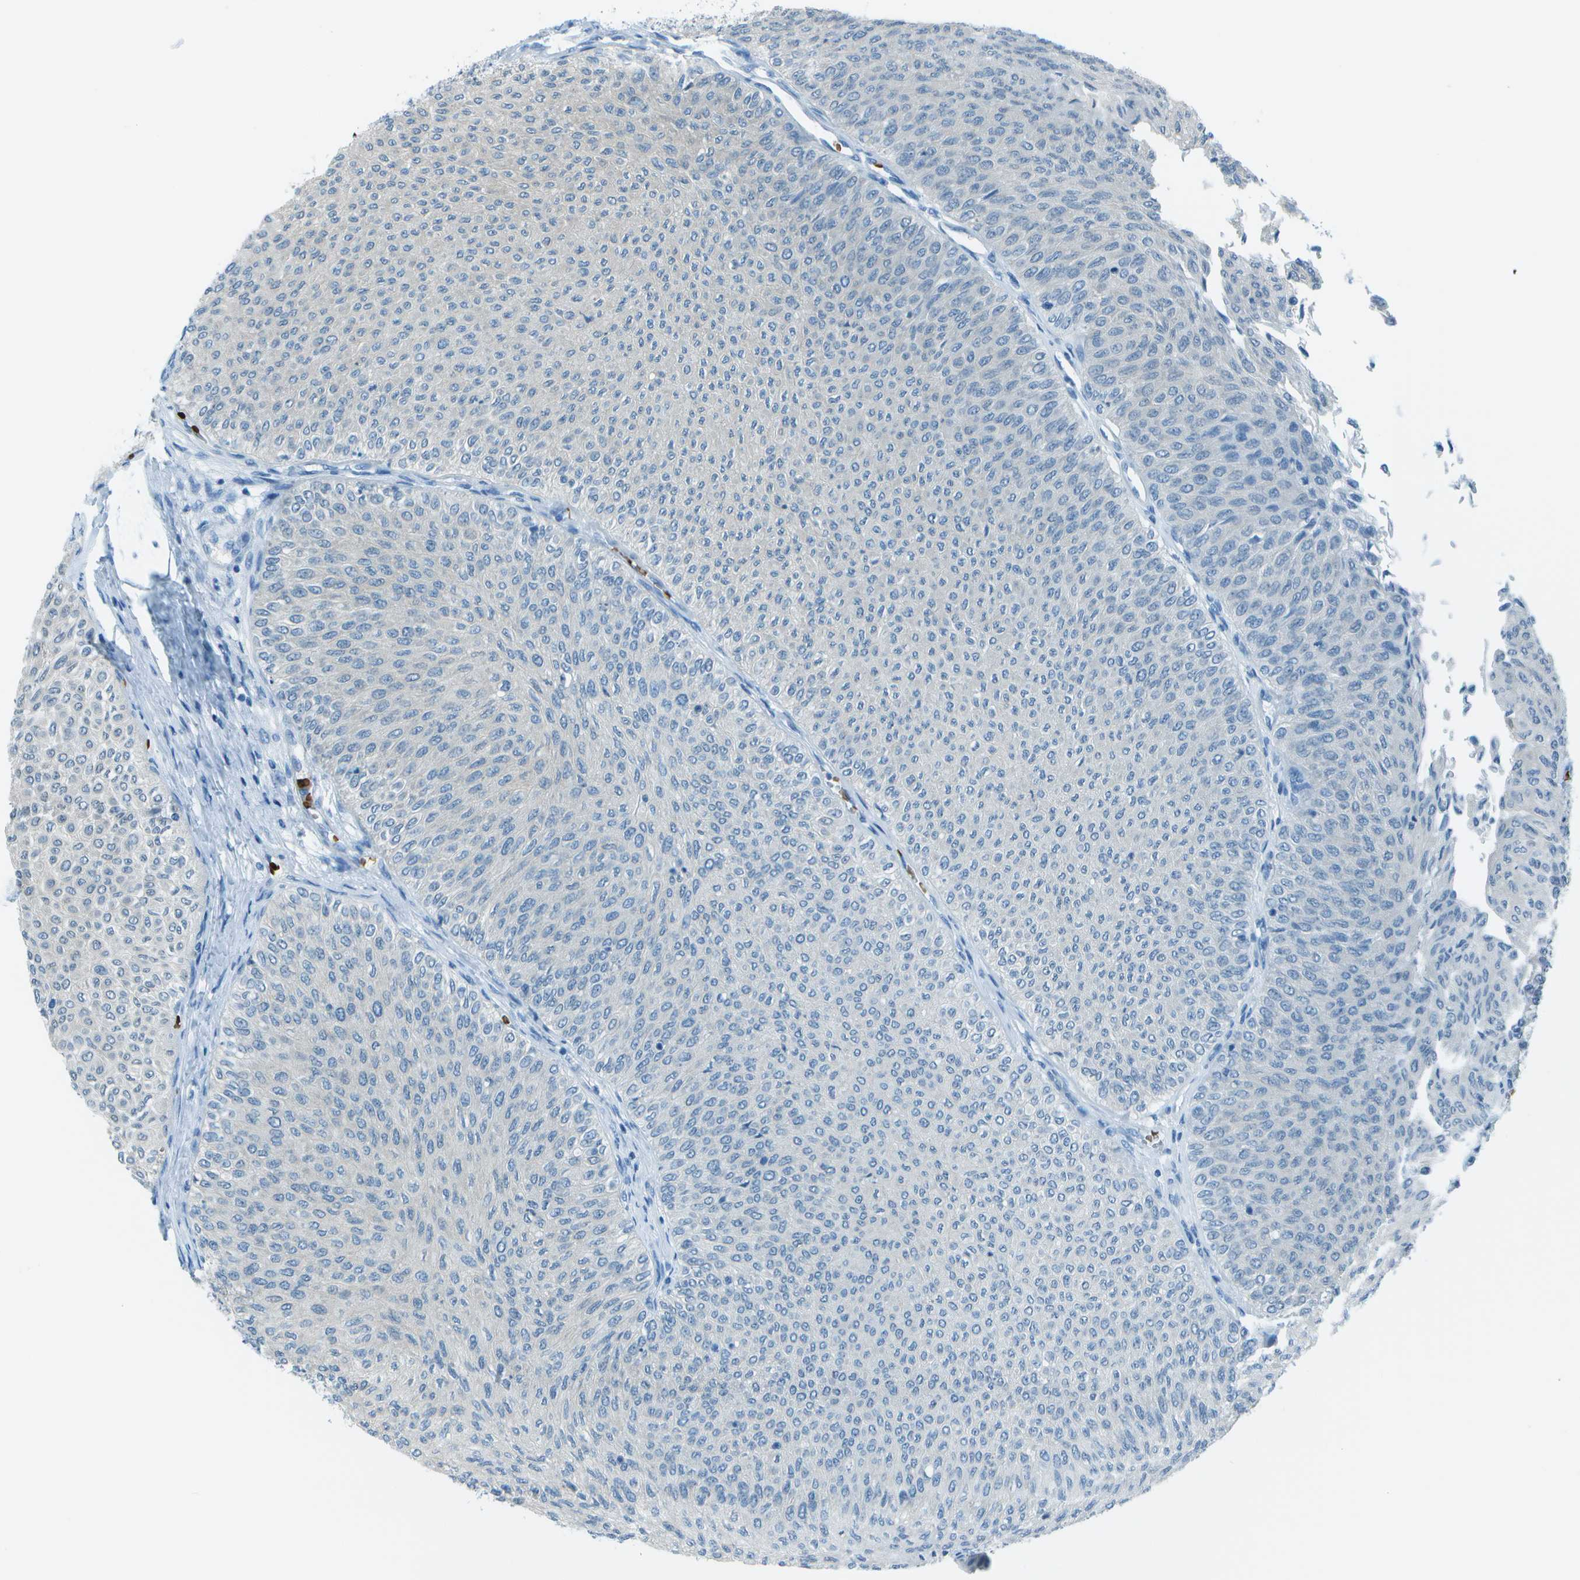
{"staining": {"intensity": "negative", "quantity": "none", "location": "none"}, "tissue": "urothelial cancer", "cell_type": "Tumor cells", "image_type": "cancer", "snomed": [{"axis": "morphology", "description": "Urothelial carcinoma, Low grade"}, {"axis": "topography", "description": "Urinary bladder"}], "caption": "A histopathology image of human urothelial carcinoma (low-grade) is negative for staining in tumor cells. (Immunohistochemistry (ihc), brightfield microscopy, high magnification).", "gene": "ASL", "patient": {"sex": "male", "age": 78}}